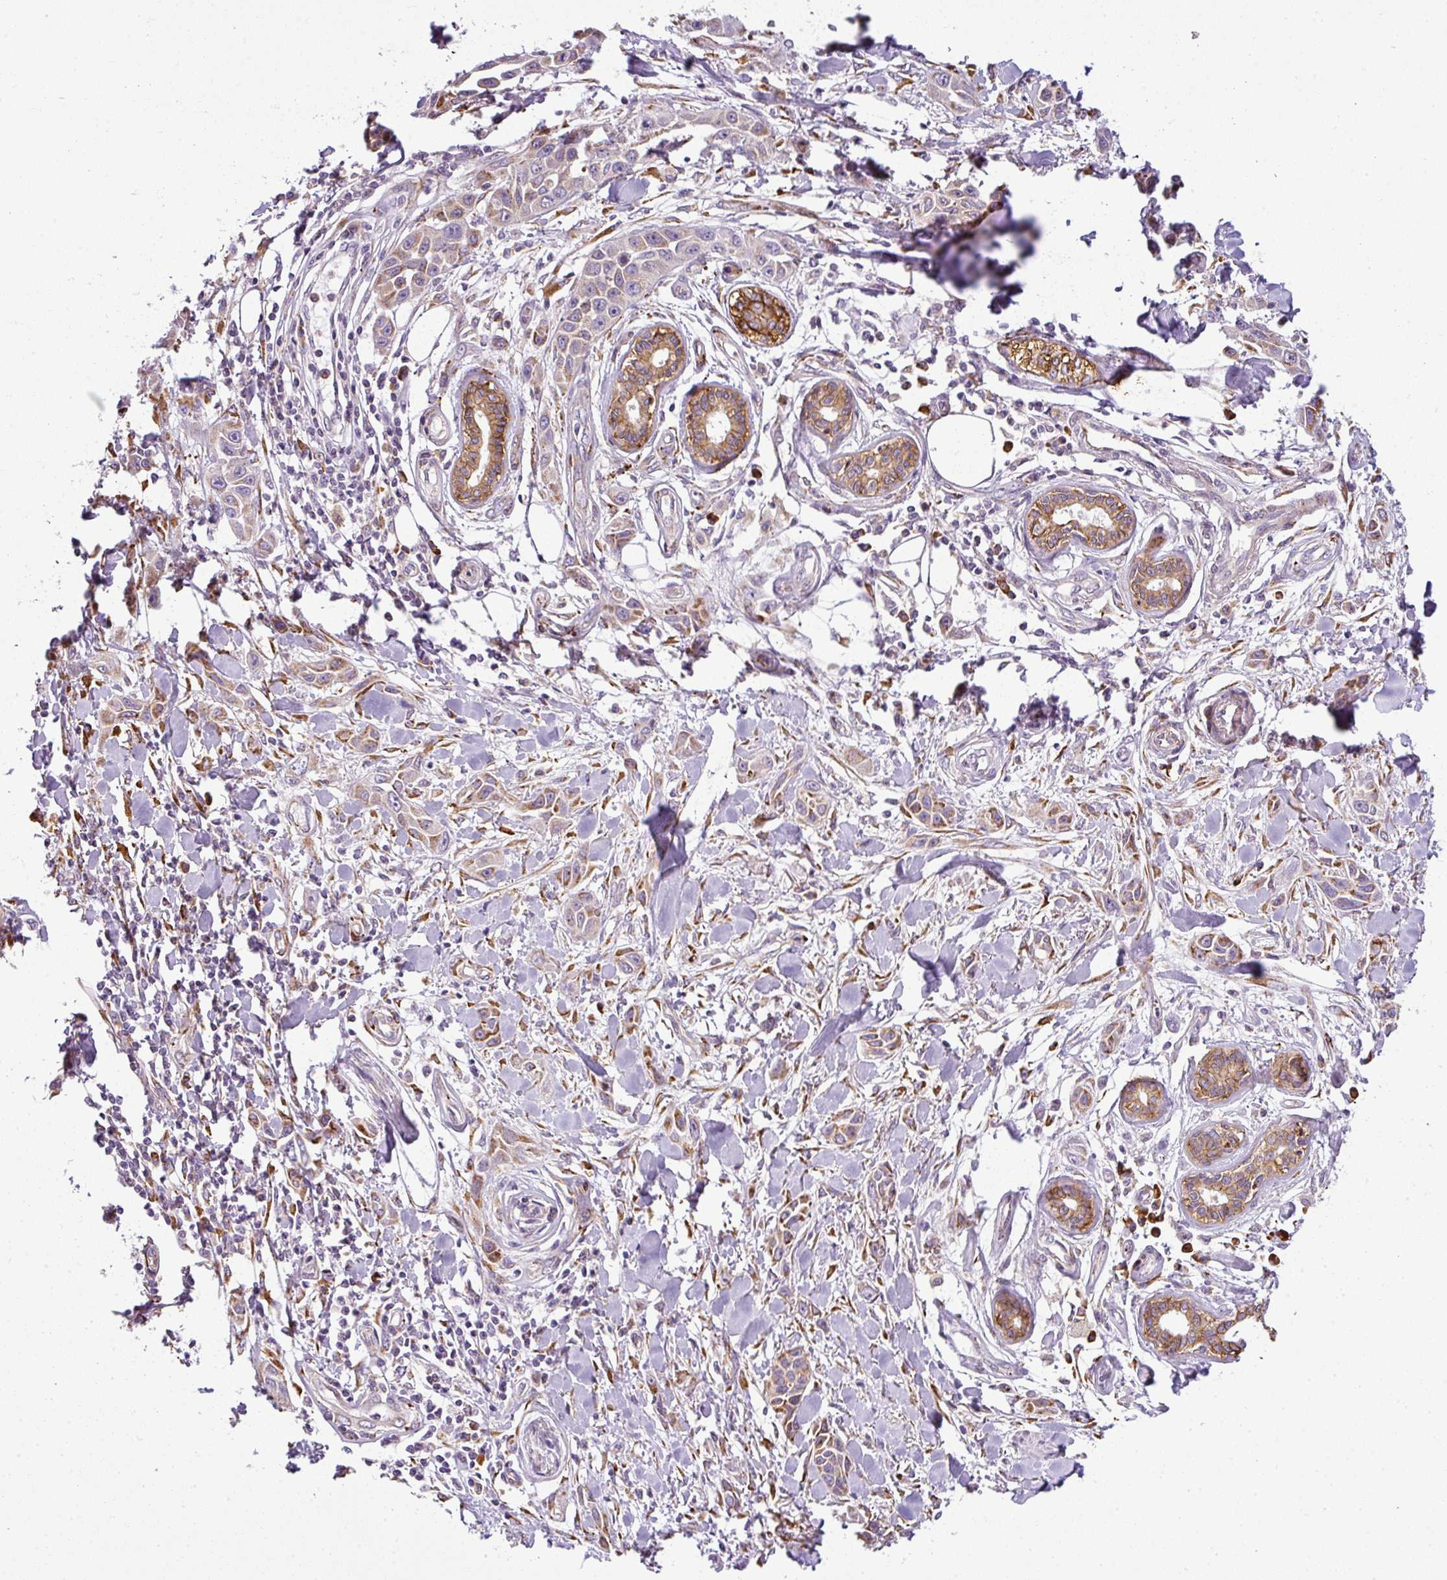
{"staining": {"intensity": "weak", "quantity": ">75%", "location": "cytoplasmic/membranous"}, "tissue": "skin cancer", "cell_type": "Tumor cells", "image_type": "cancer", "snomed": [{"axis": "morphology", "description": "Squamous cell carcinoma, NOS"}, {"axis": "topography", "description": "Skin"}], "caption": "A high-resolution photomicrograph shows immunohistochemistry (IHC) staining of skin cancer (squamous cell carcinoma), which exhibits weak cytoplasmic/membranous positivity in about >75% of tumor cells. The protein of interest is shown in brown color, while the nuclei are stained blue.", "gene": "ANKRD18A", "patient": {"sex": "female", "age": 69}}